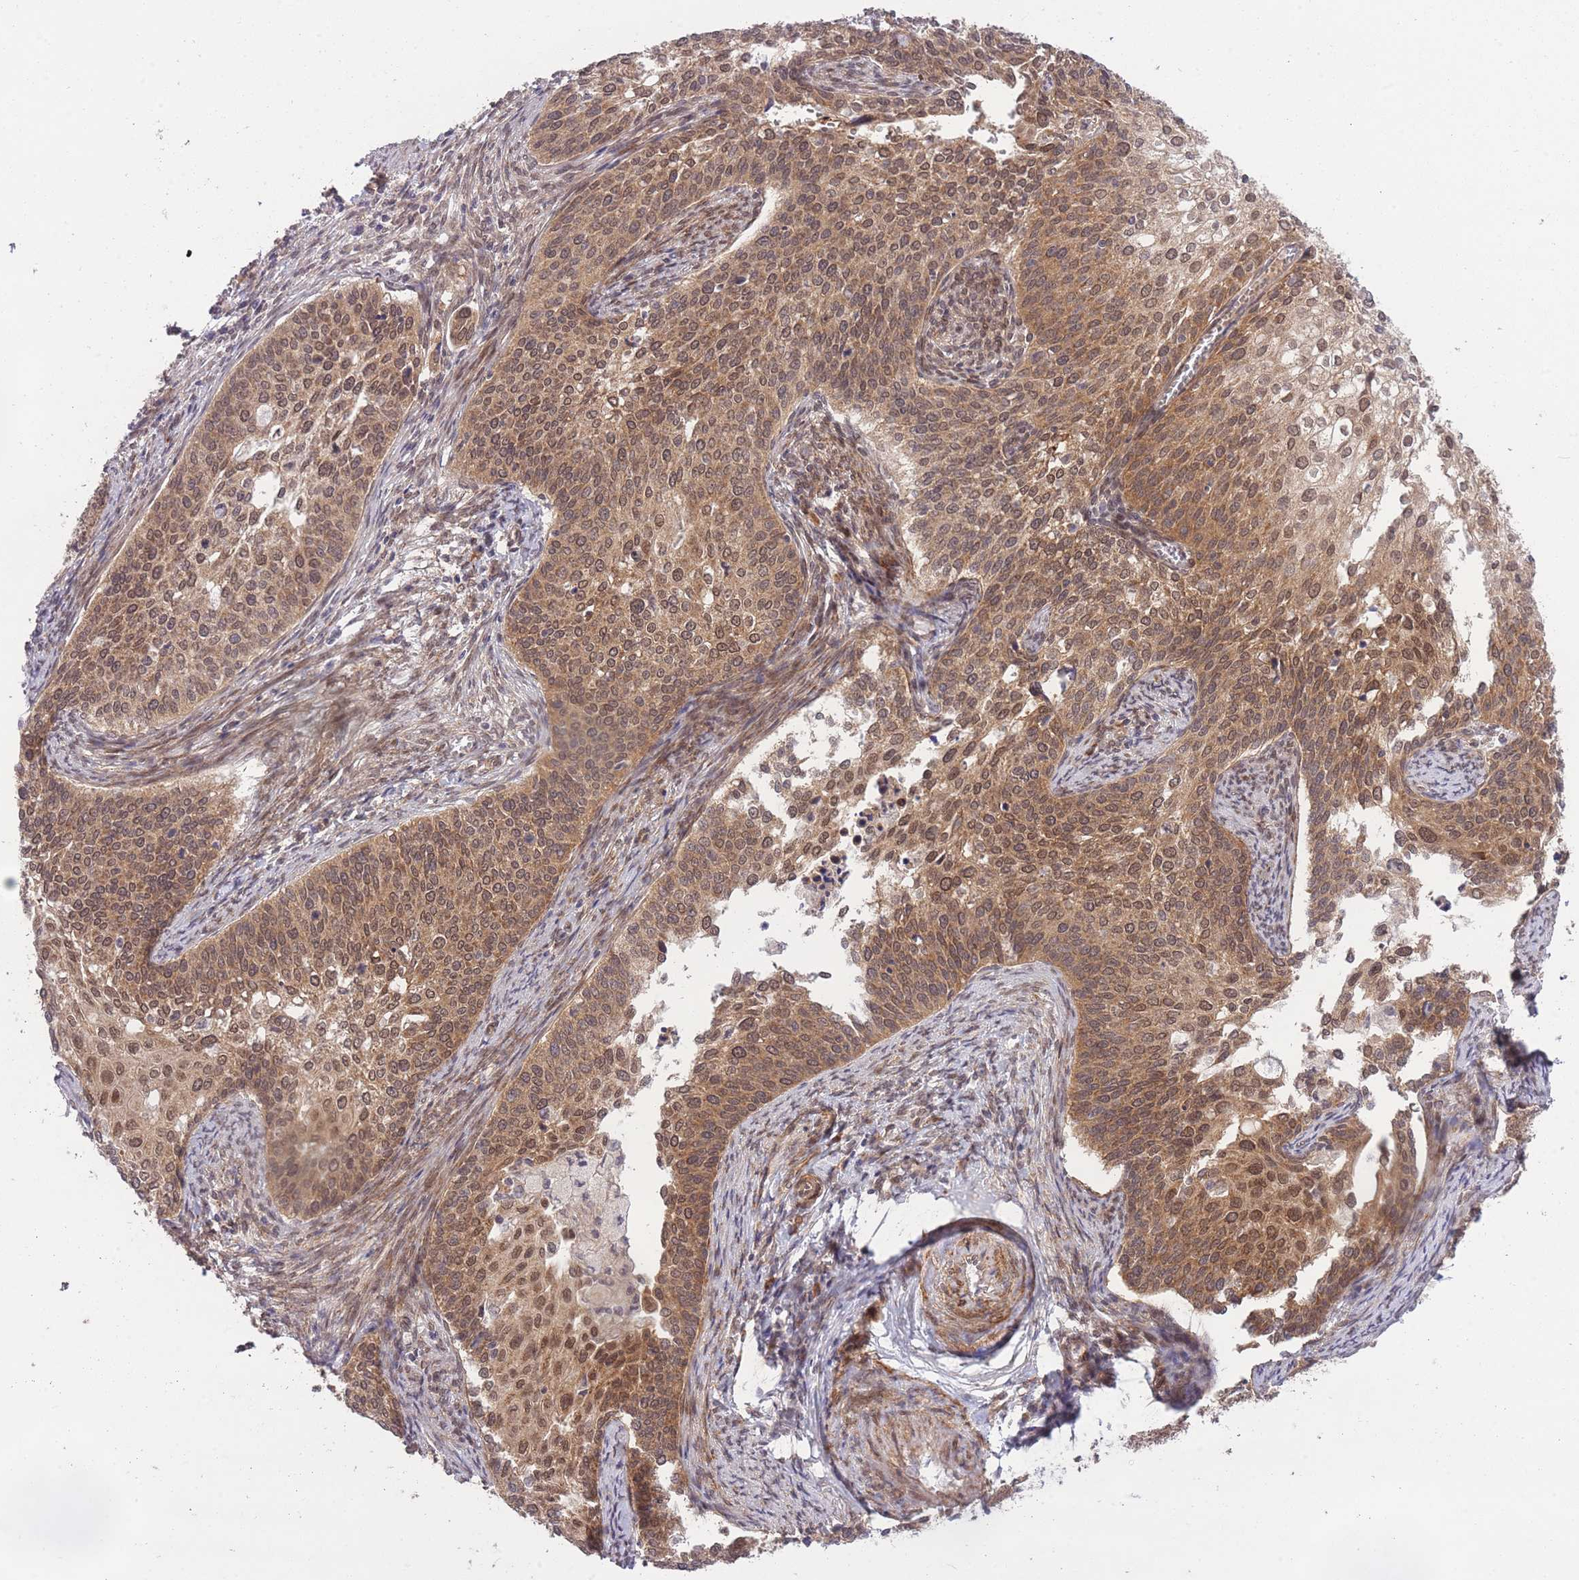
{"staining": {"intensity": "moderate", "quantity": ">75%", "location": "cytoplasmic/membranous,nuclear"}, "tissue": "cervical cancer", "cell_type": "Tumor cells", "image_type": "cancer", "snomed": [{"axis": "morphology", "description": "Squamous cell carcinoma, NOS"}, {"axis": "topography", "description": "Cervix"}], "caption": "This photomicrograph demonstrates immunohistochemistry (IHC) staining of cervical squamous cell carcinoma, with medium moderate cytoplasmic/membranous and nuclear staining in approximately >75% of tumor cells.", "gene": "ELOA2", "patient": {"sex": "female", "age": 44}}